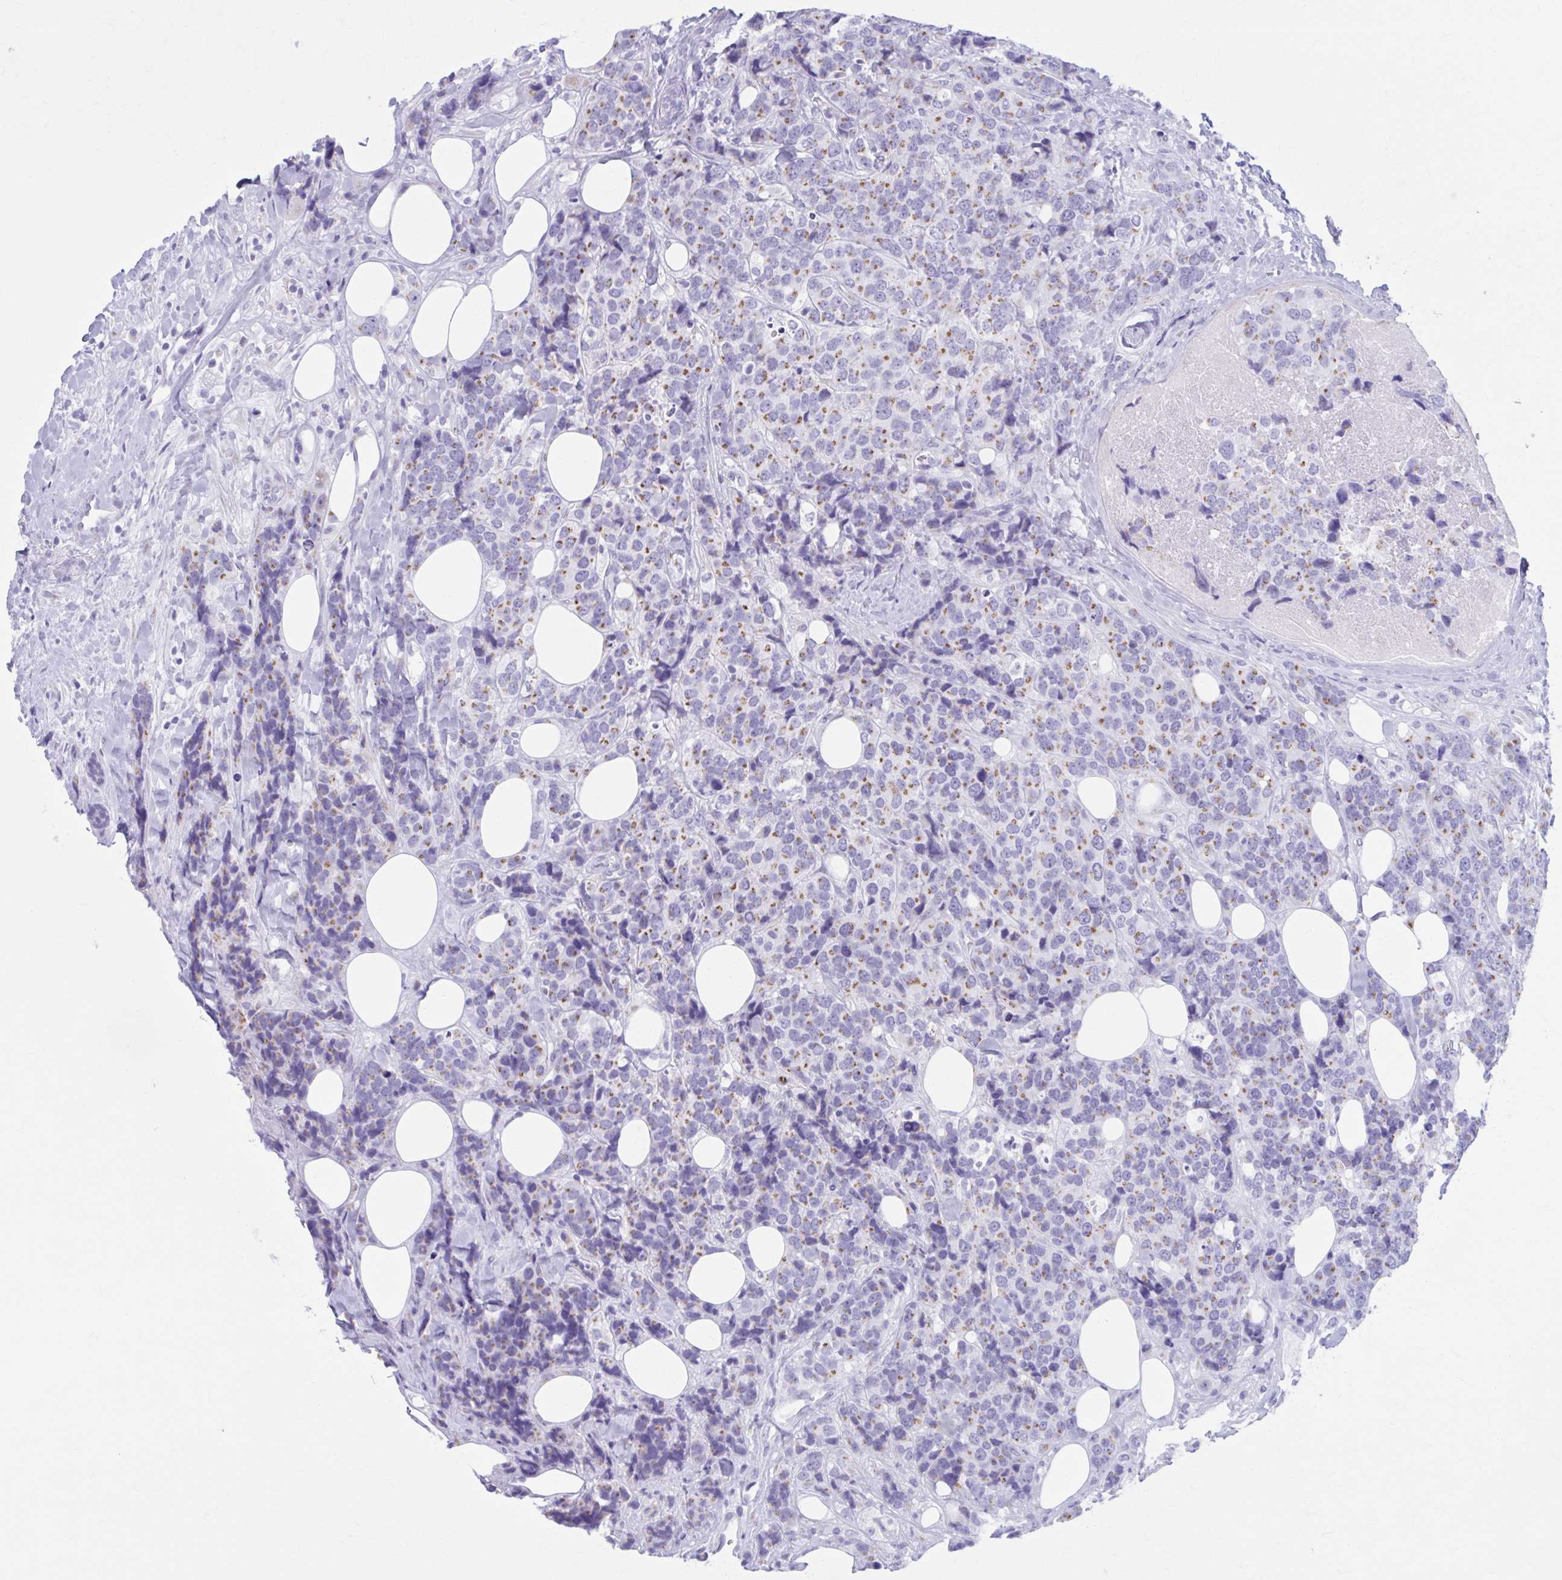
{"staining": {"intensity": "moderate", "quantity": "25%-75%", "location": "cytoplasmic/membranous"}, "tissue": "breast cancer", "cell_type": "Tumor cells", "image_type": "cancer", "snomed": [{"axis": "morphology", "description": "Lobular carcinoma"}, {"axis": "topography", "description": "Breast"}], "caption": "Human lobular carcinoma (breast) stained with a protein marker exhibits moderate staining in tumor cells.", "gene": "KCNE2", "patient": {"sex": "female", "age": 59}}